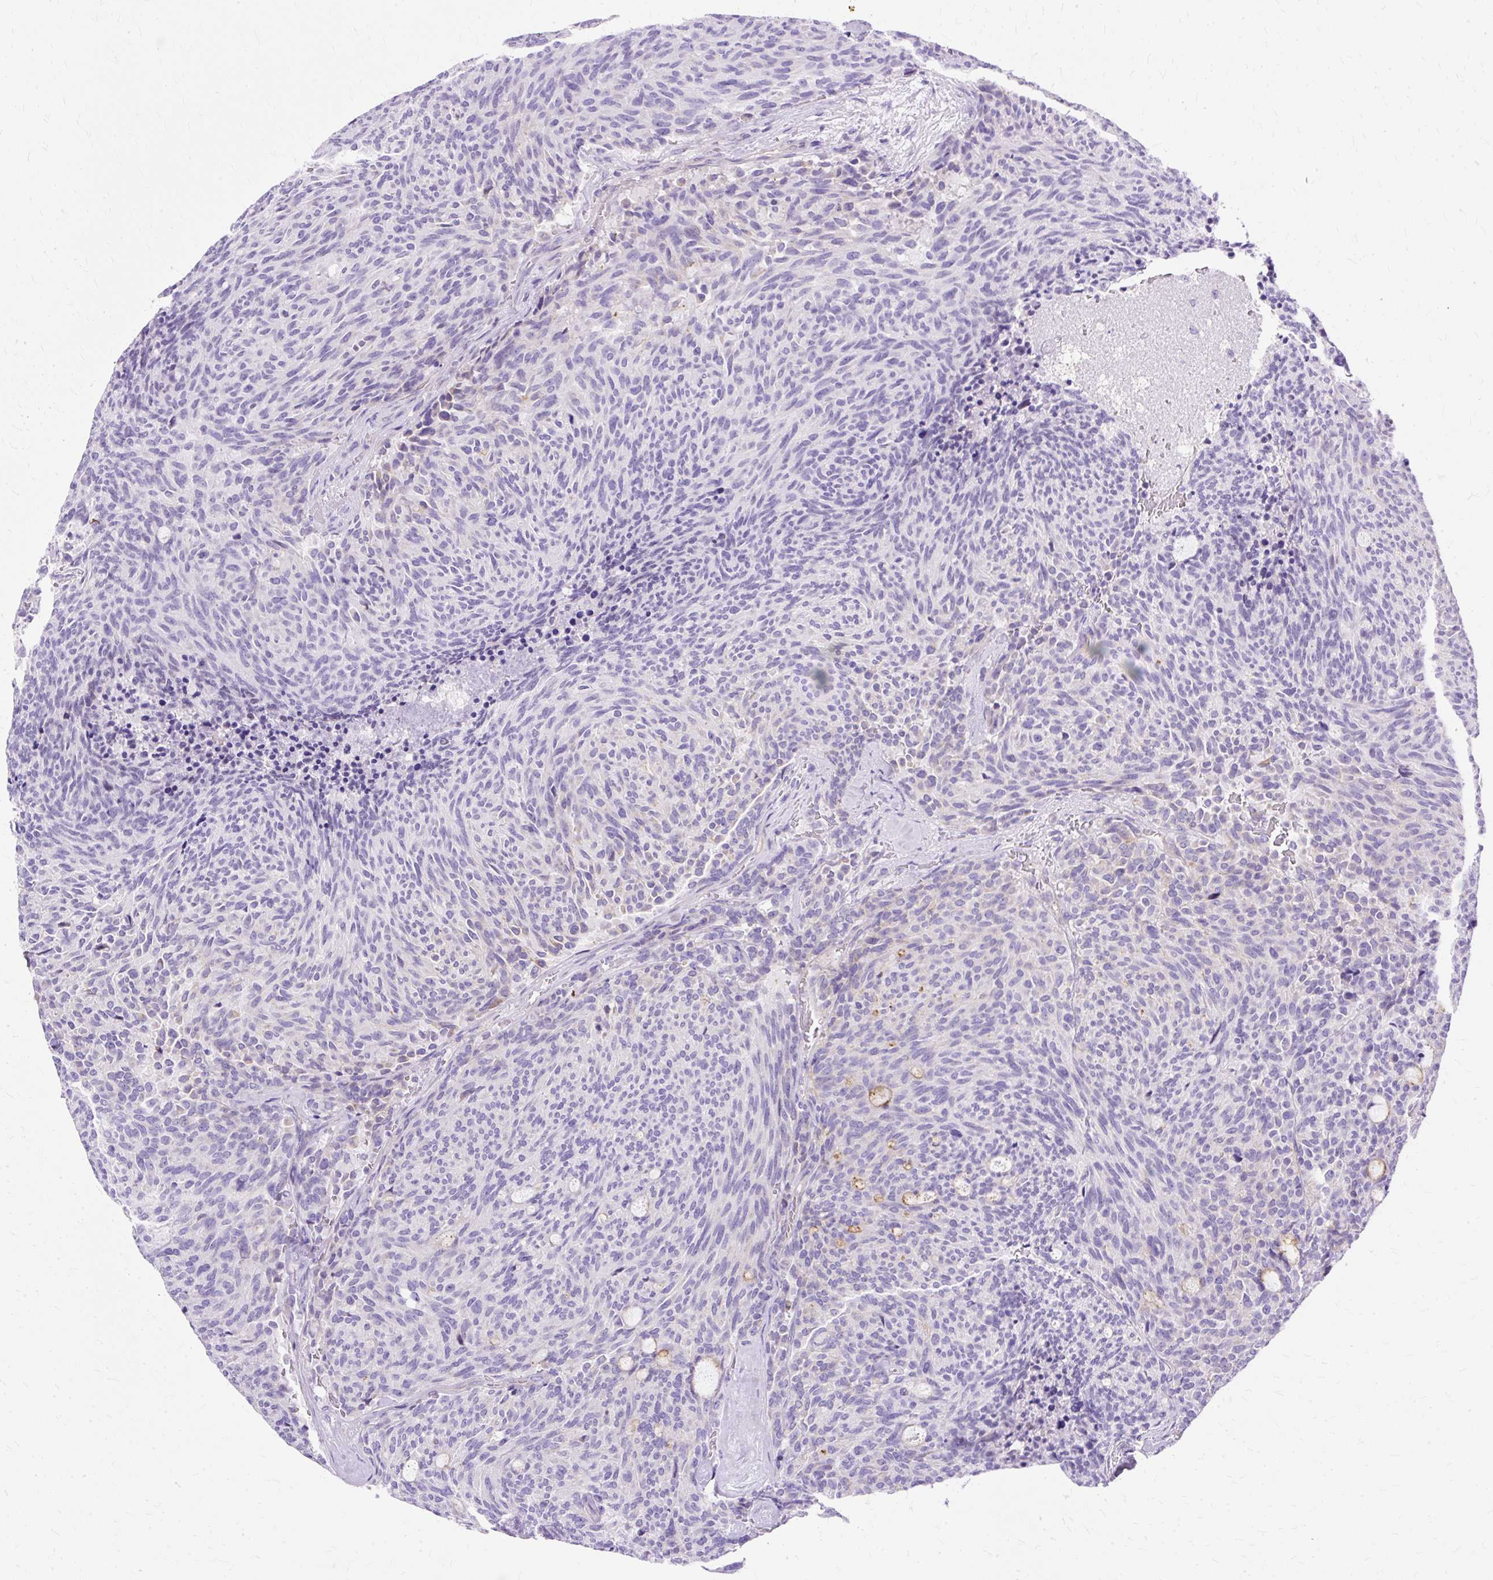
{"staining": {"intensity": "negative", "quantity": "none", "location": "none"}, "tissue": "carcinoid", "cell_type": "Tumor cells", "image_type": "cancer", "snomed": [{"axis": "morphology", "description": "Carcinoid, malignant, NOS"}, {"axis": "topography", "description": "Pancreas"}], "caption": "Immunohistochemical staining of human carcinoid (malignant) displays no significant expression in tumor cells. Brightfield microscopy of IHC stained with DAB (brown) and hematoxylin (blue), captured at high magnification.", "gene": "MYO6", "patient": {"sex": "female", "age": 54}}